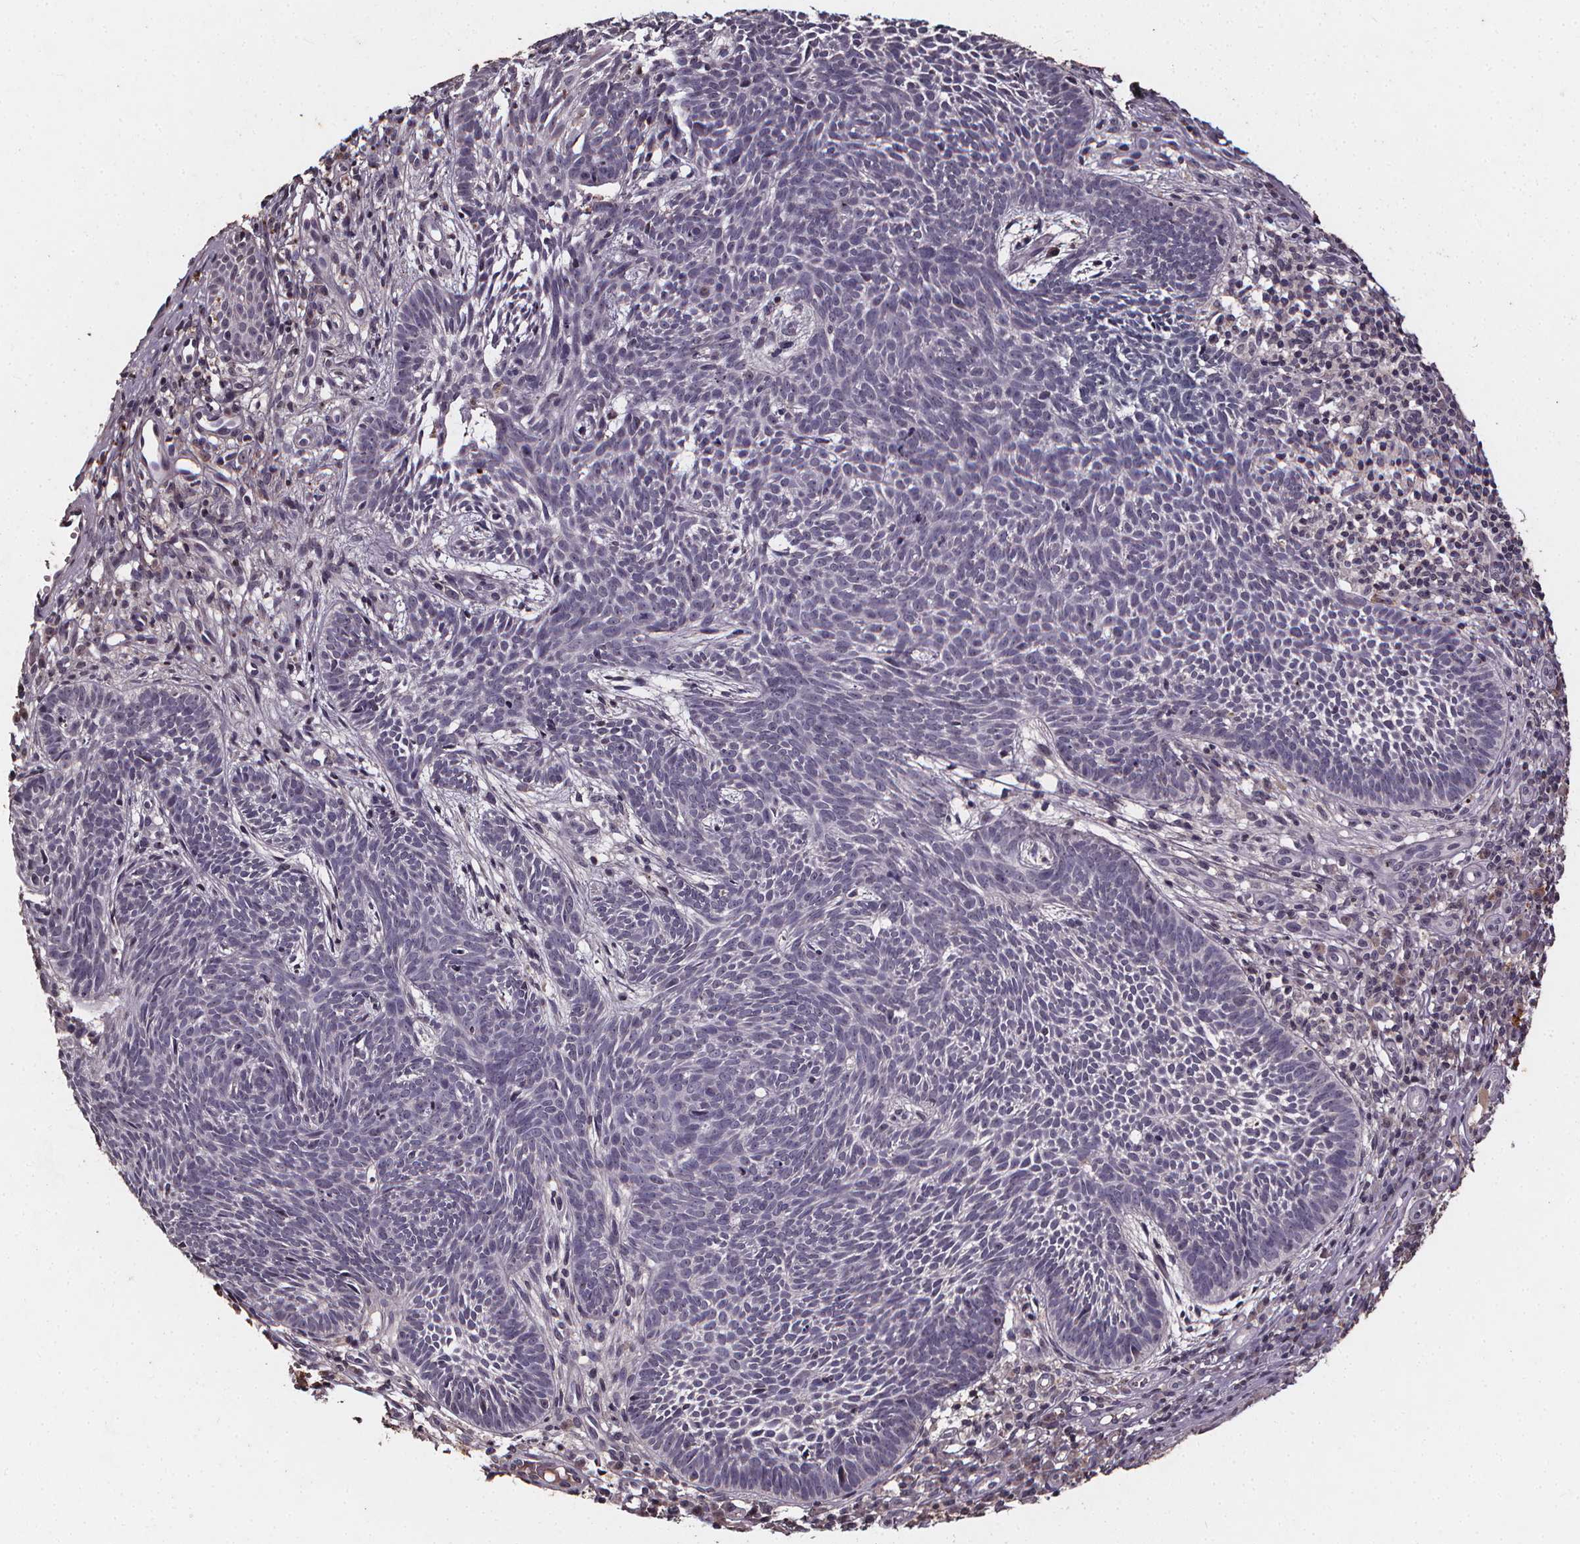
{"staining": {"intensity": "negative", "quantity": "none", "location": "none"}, "tissue": "skin cancer", "cell_type": "Tumor cells", "image_type": "cancer", "snomed": [{"axis": "morphology", "description": "Basal cell carcinoma"}, {"axis": "topography", "description": "Skin"}], "caption": "Immunohistochemical staining of skin cancer (basal cell carcinoma) exhibits no significant staining in tumor cells.", "gene": "SPAG8", "patient": {"sex": "male", "age": 59}}